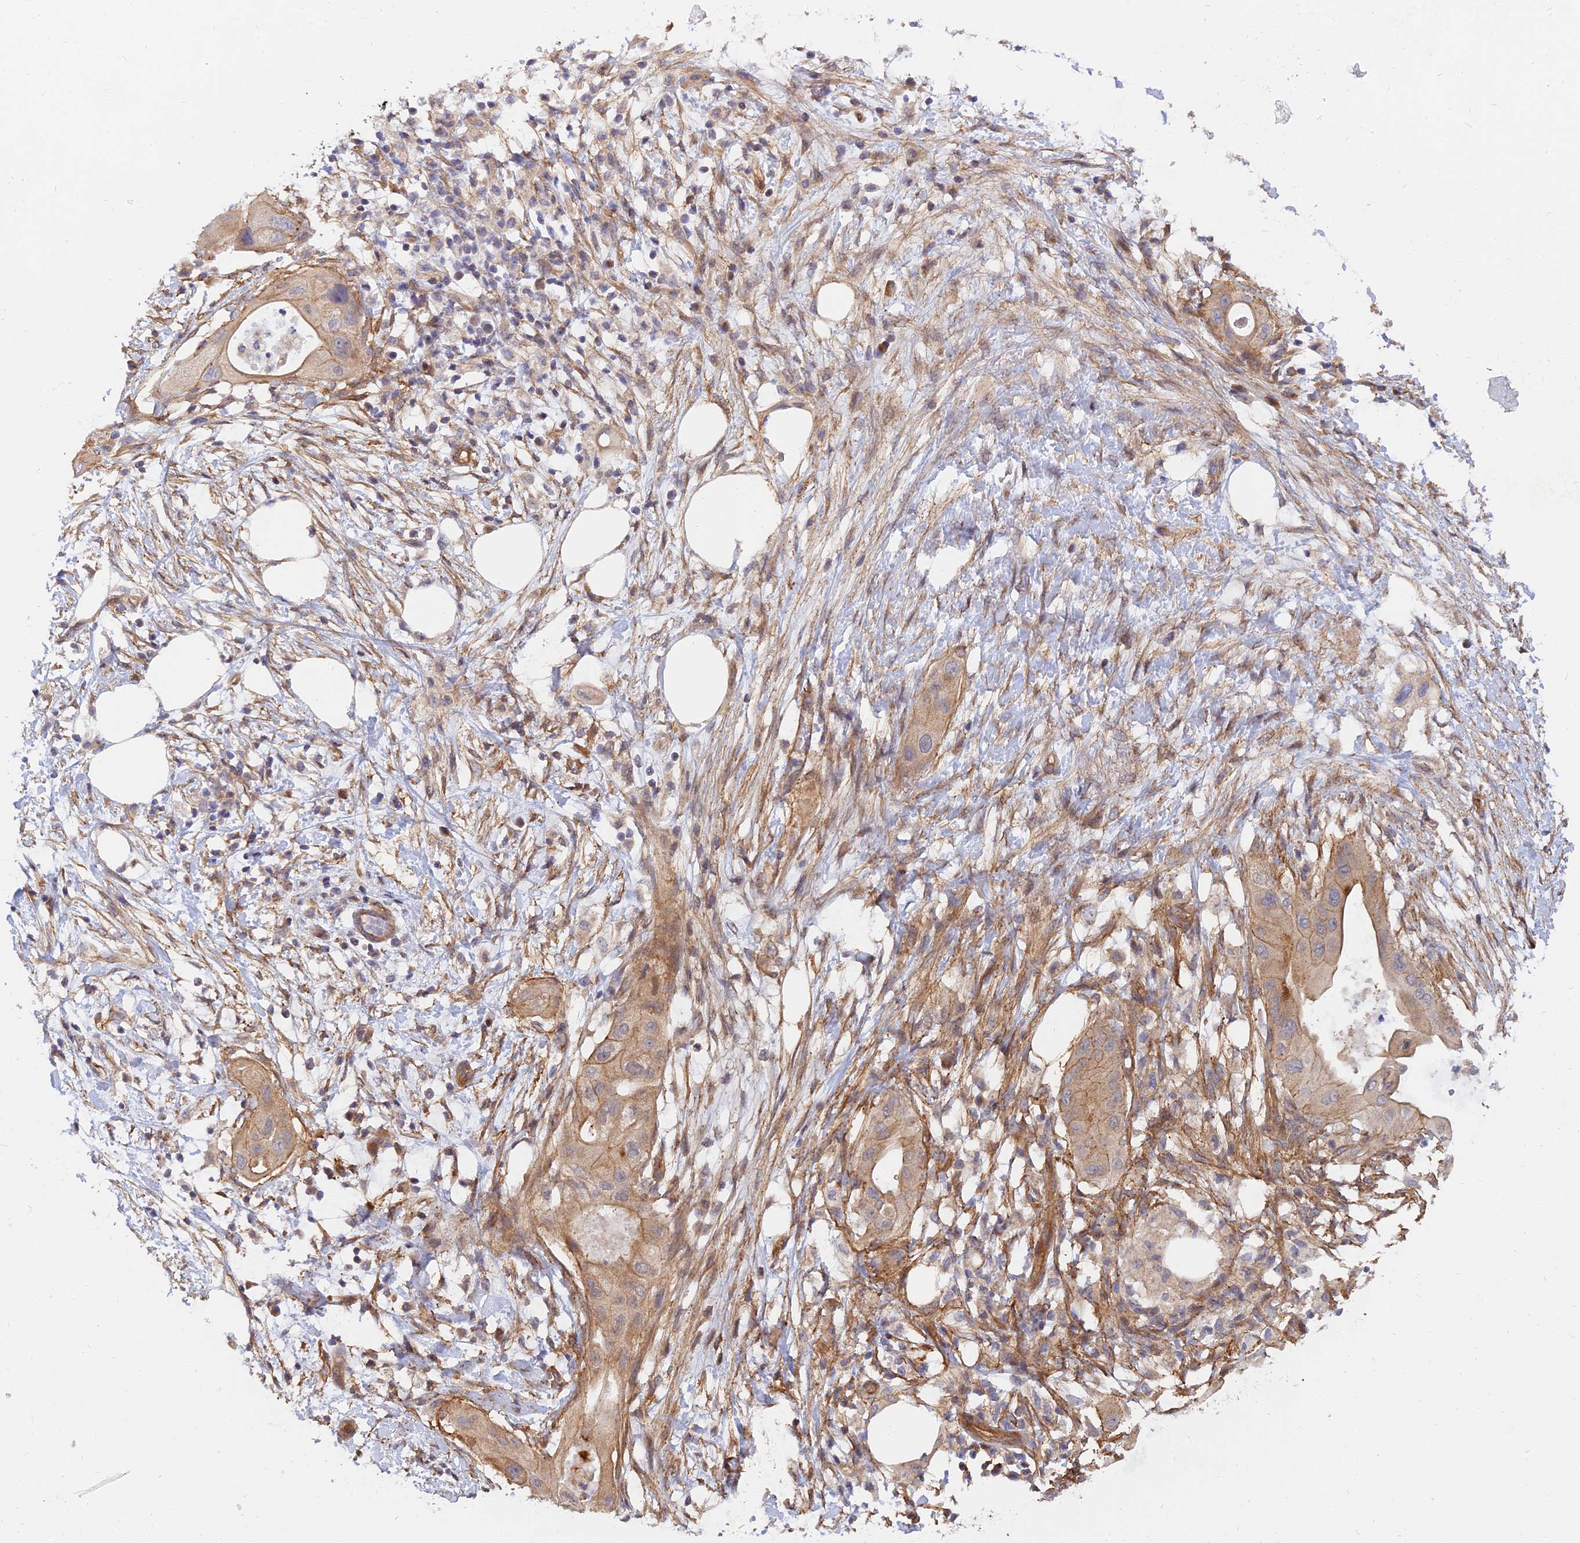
{"staining": {"intensity": "moderate", "quantity": "<25%", "location": "cytoplasmic/membranous"}, "tissue": "pancreatic cancer", "cell_type": "Tumor cells", "image_type": "cancer", "snomed": [{"axis": "morphology", "description": "Adenocarcinoma, NOS"}, {"axis": "topography", "description": "Pancreas"}], "caption": "Human pancreatic cancer stained with a brown dye demonstrates moderate cytoplasmic/membranous positive positivity in about <25% of tumor cells.", "gene": "WDR41", "patient": {"sex": "male", "age": 68}}